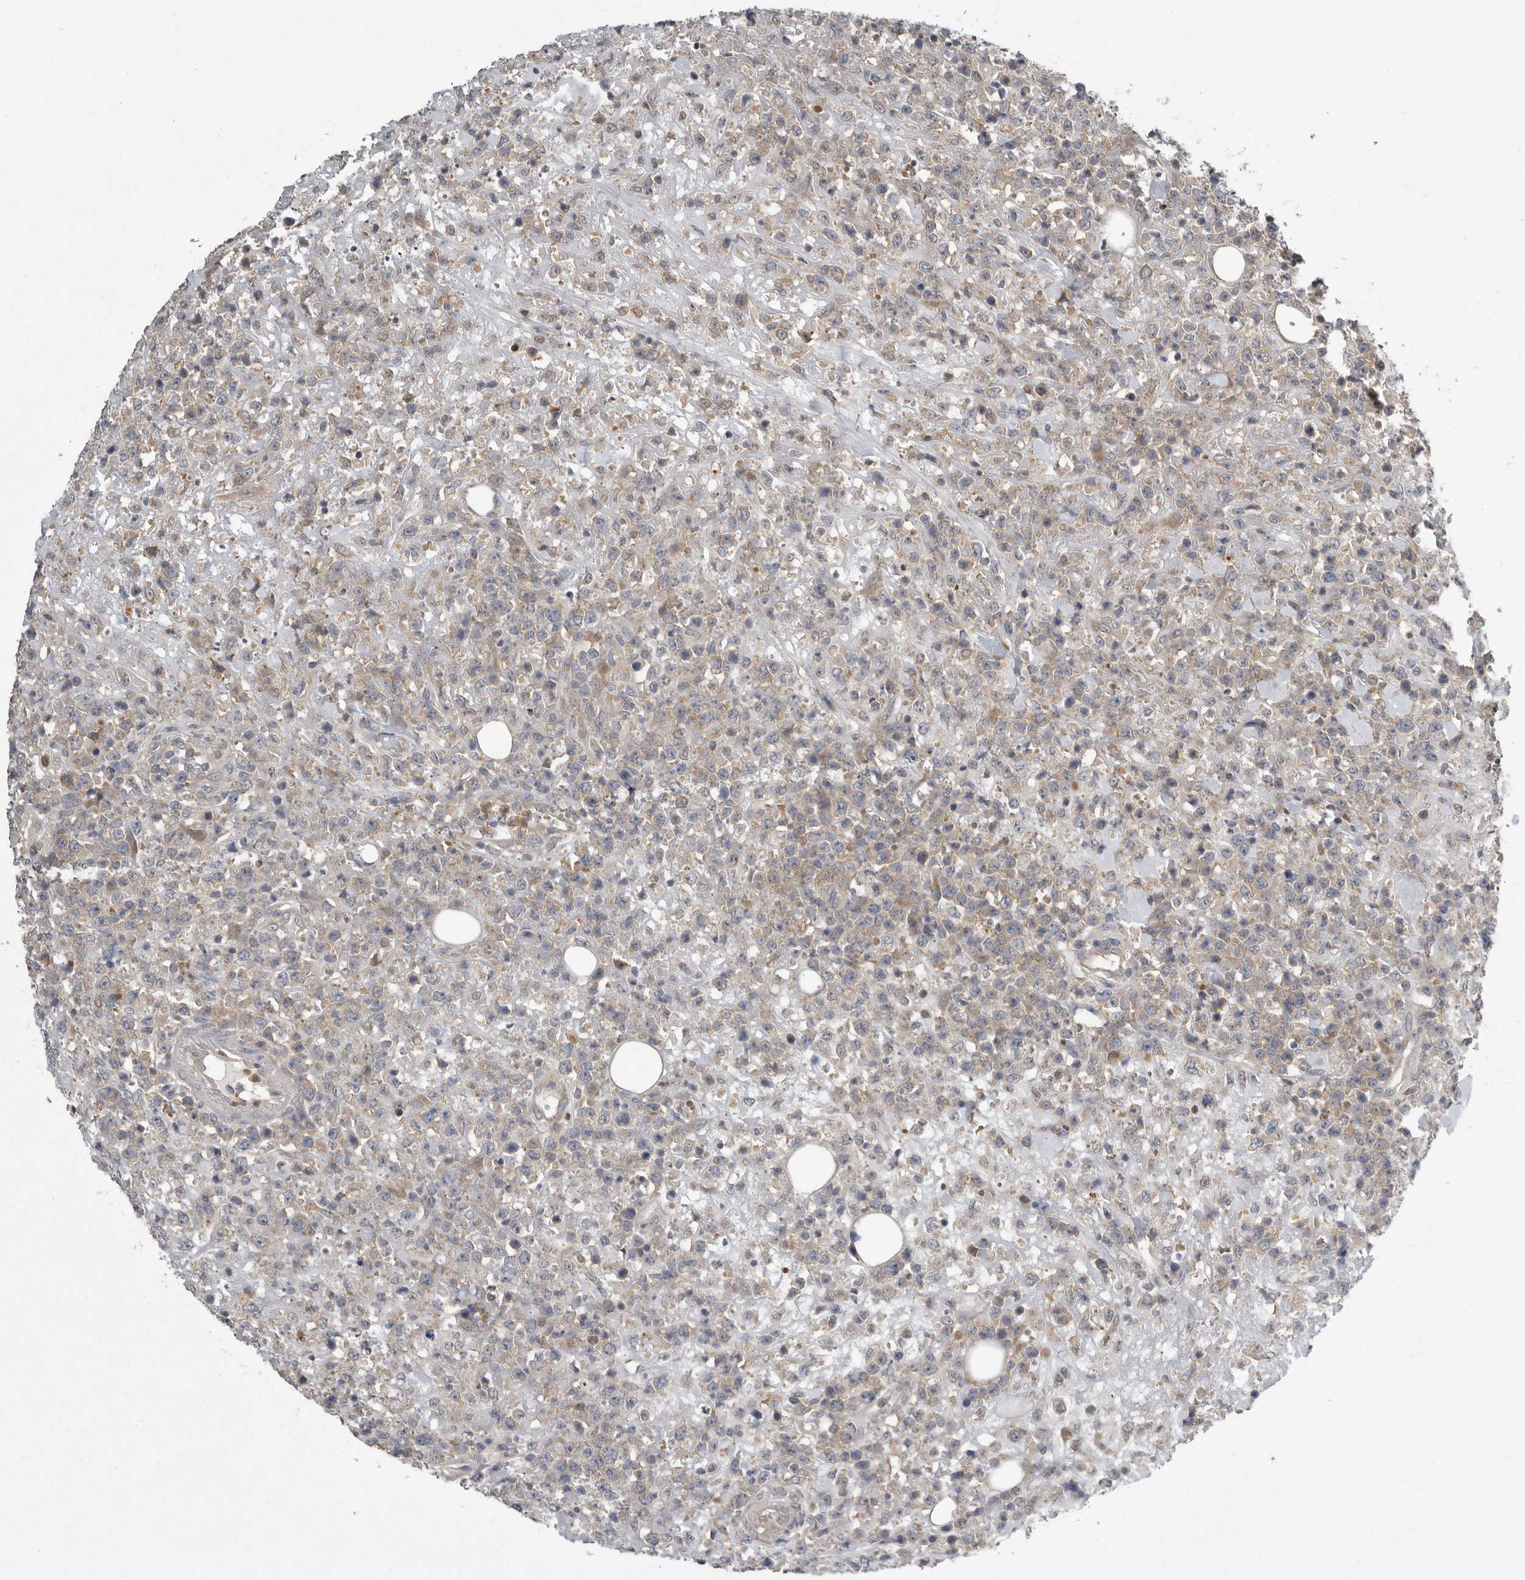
{"staining": {"intensity": "weak", "quantity": "25%-75%", "location": "cytoplasmic/membranous"}, "tissue": "lymphoma", "cell_type": "Tumor cells", "image_type": "cancer", "snomed": [{"axis": "morphology", "description": "Malignant lymphoma, non-Hodgkin's type, High grade"}, {"axis": "topography", "description": "Colon"}], "caption": "IHC histopathology image of lymphoma stained for a protein (brown), which exhibits low levels of weak cytoplasmic/membranous positivity in approximately 25%-75% of tumor cells.", "gene": "RALGPS2", "patient": {"sex": "female", "age": 53}}